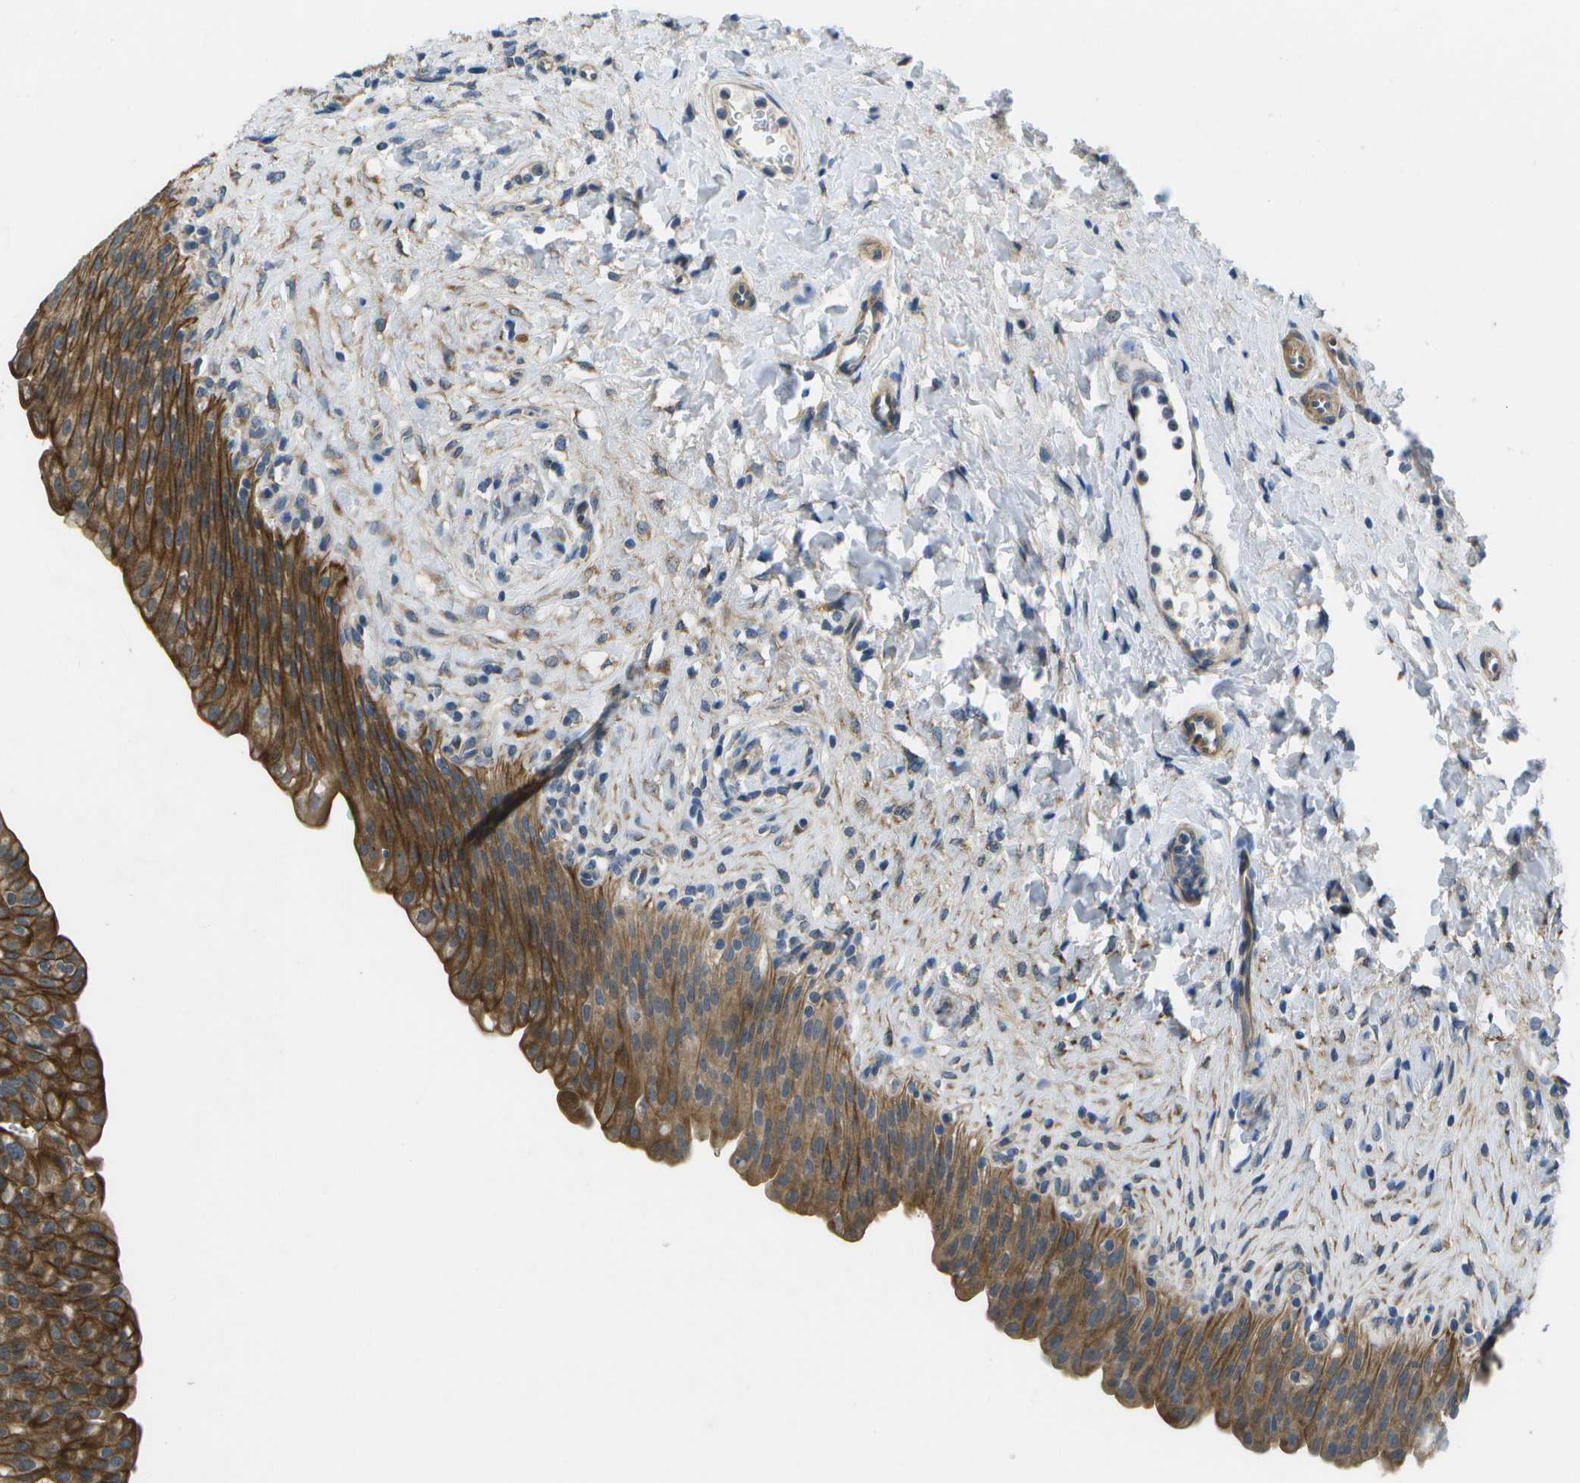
{"staining": {"intensity": "moderate", "quantity": ">75%", "location": "cytoplasmic/membranous"}, "tissue": "urinary bladder", "cell_type": "Urothelial cells", "image_type": "normal", "snomed": [{"axis": "morphology", "description": "Urothelial carcinoma, High grade"}, {"axis": "topography", "description": "Urinary bladder"}], "caption": "Immunohistochemical staining of benign human urinary bladder displays moderate cytoplasmic/membranous protein positivity in about >75% of urothelial cells.", "gene": "P3H1", "patient": {"sex": "male", "age": 46}}